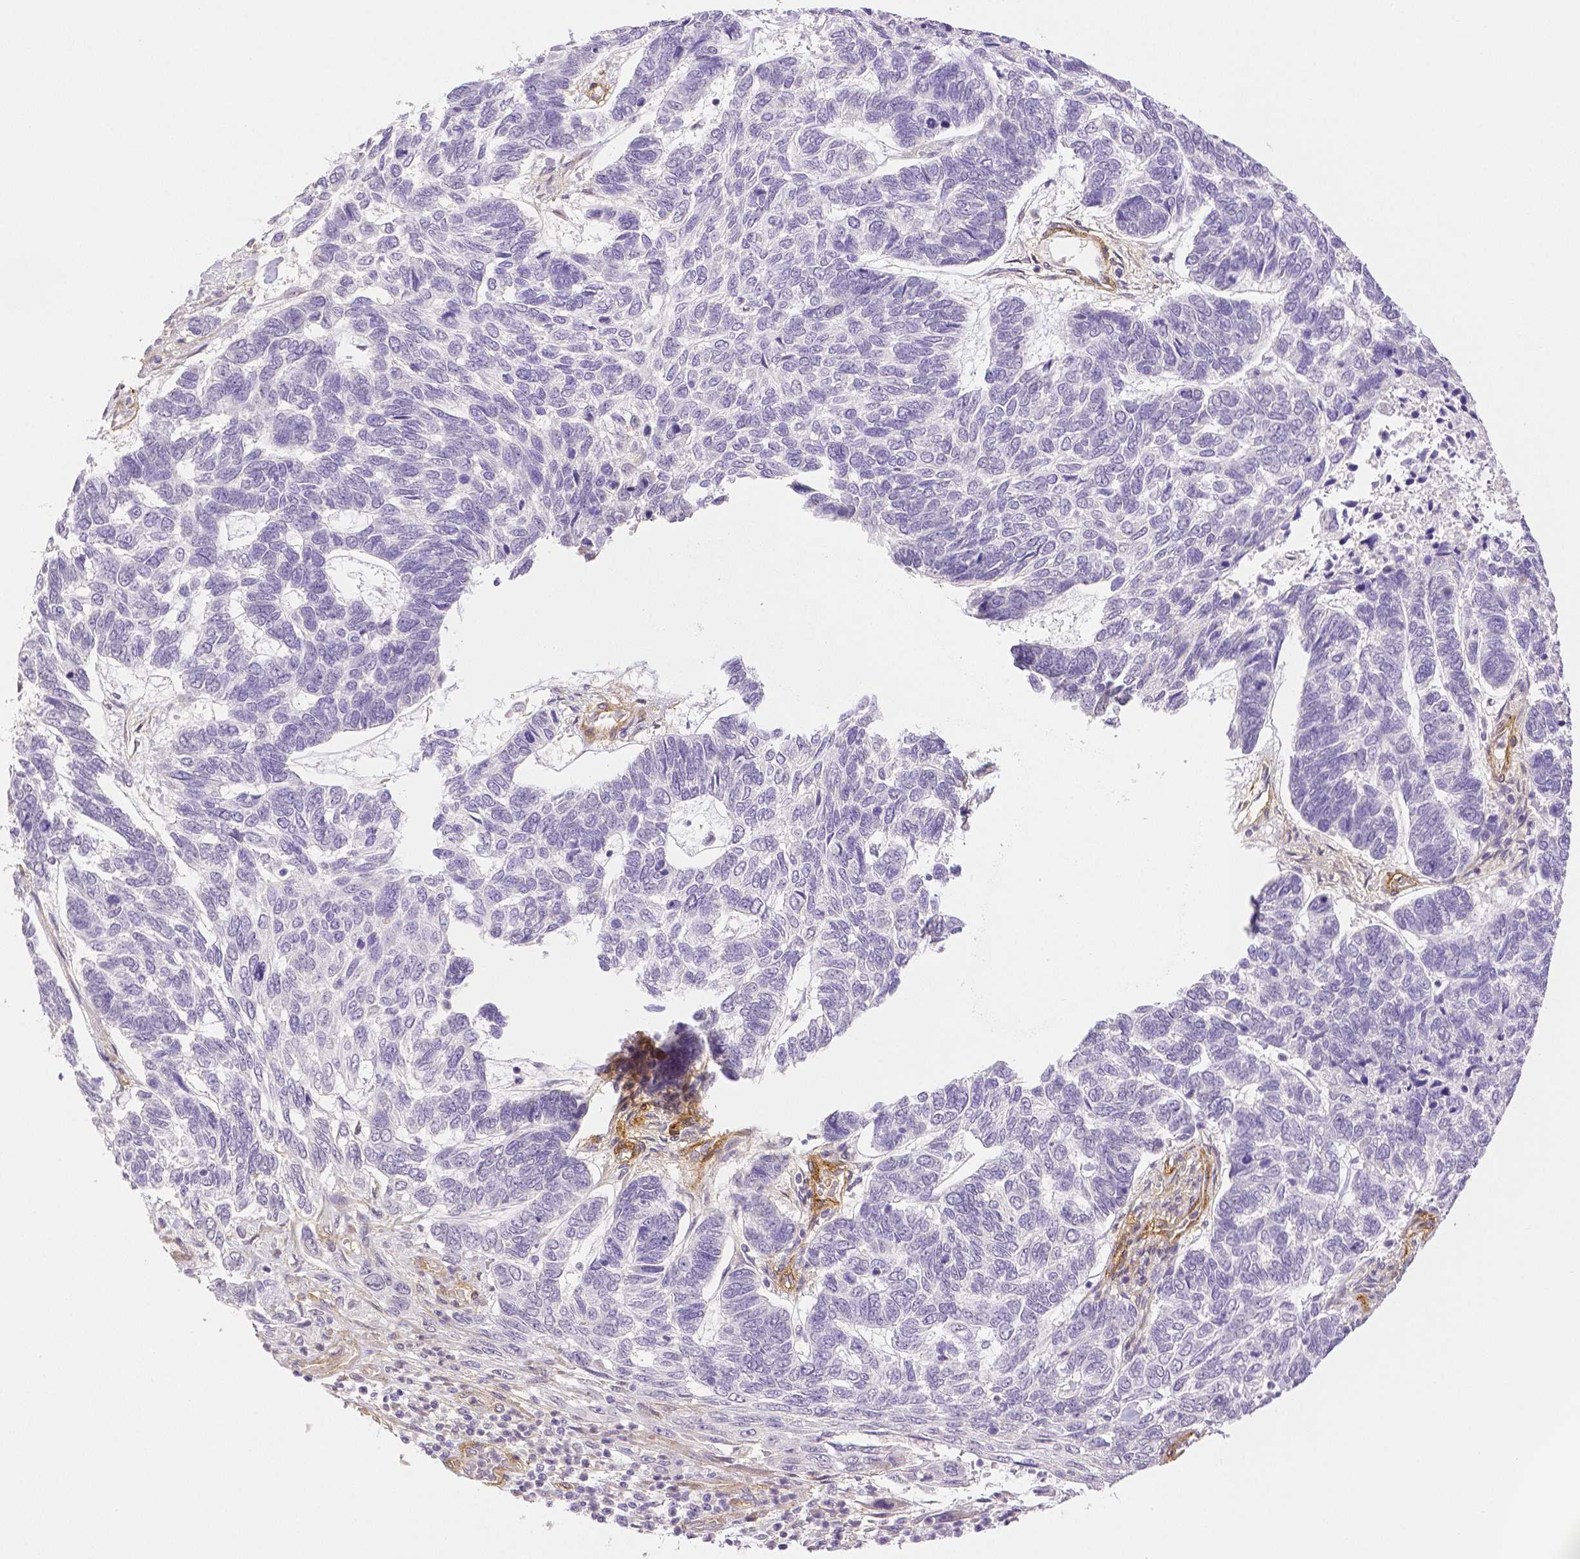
{"staining": {"intensity": "negative", "quantity": "none", "location": "none"}, "tissue": "skin cancer", "cell_type": "Tumor cells", "image_type": "cancer", "snomed": [{"axis": "morphology", "description": "Basal cell carcinoma"}, {"axis": "topography", "description": "Skin"}], "caption": "High magnification brightfield microscopy of basal cell carcinoma (skin) stained with DAB (brown) and counterstained with hematoxylin (blue): tumor cells show no significant positivity.", "gene": "THY1", "patient": {"sex": "female", "age": 65}}